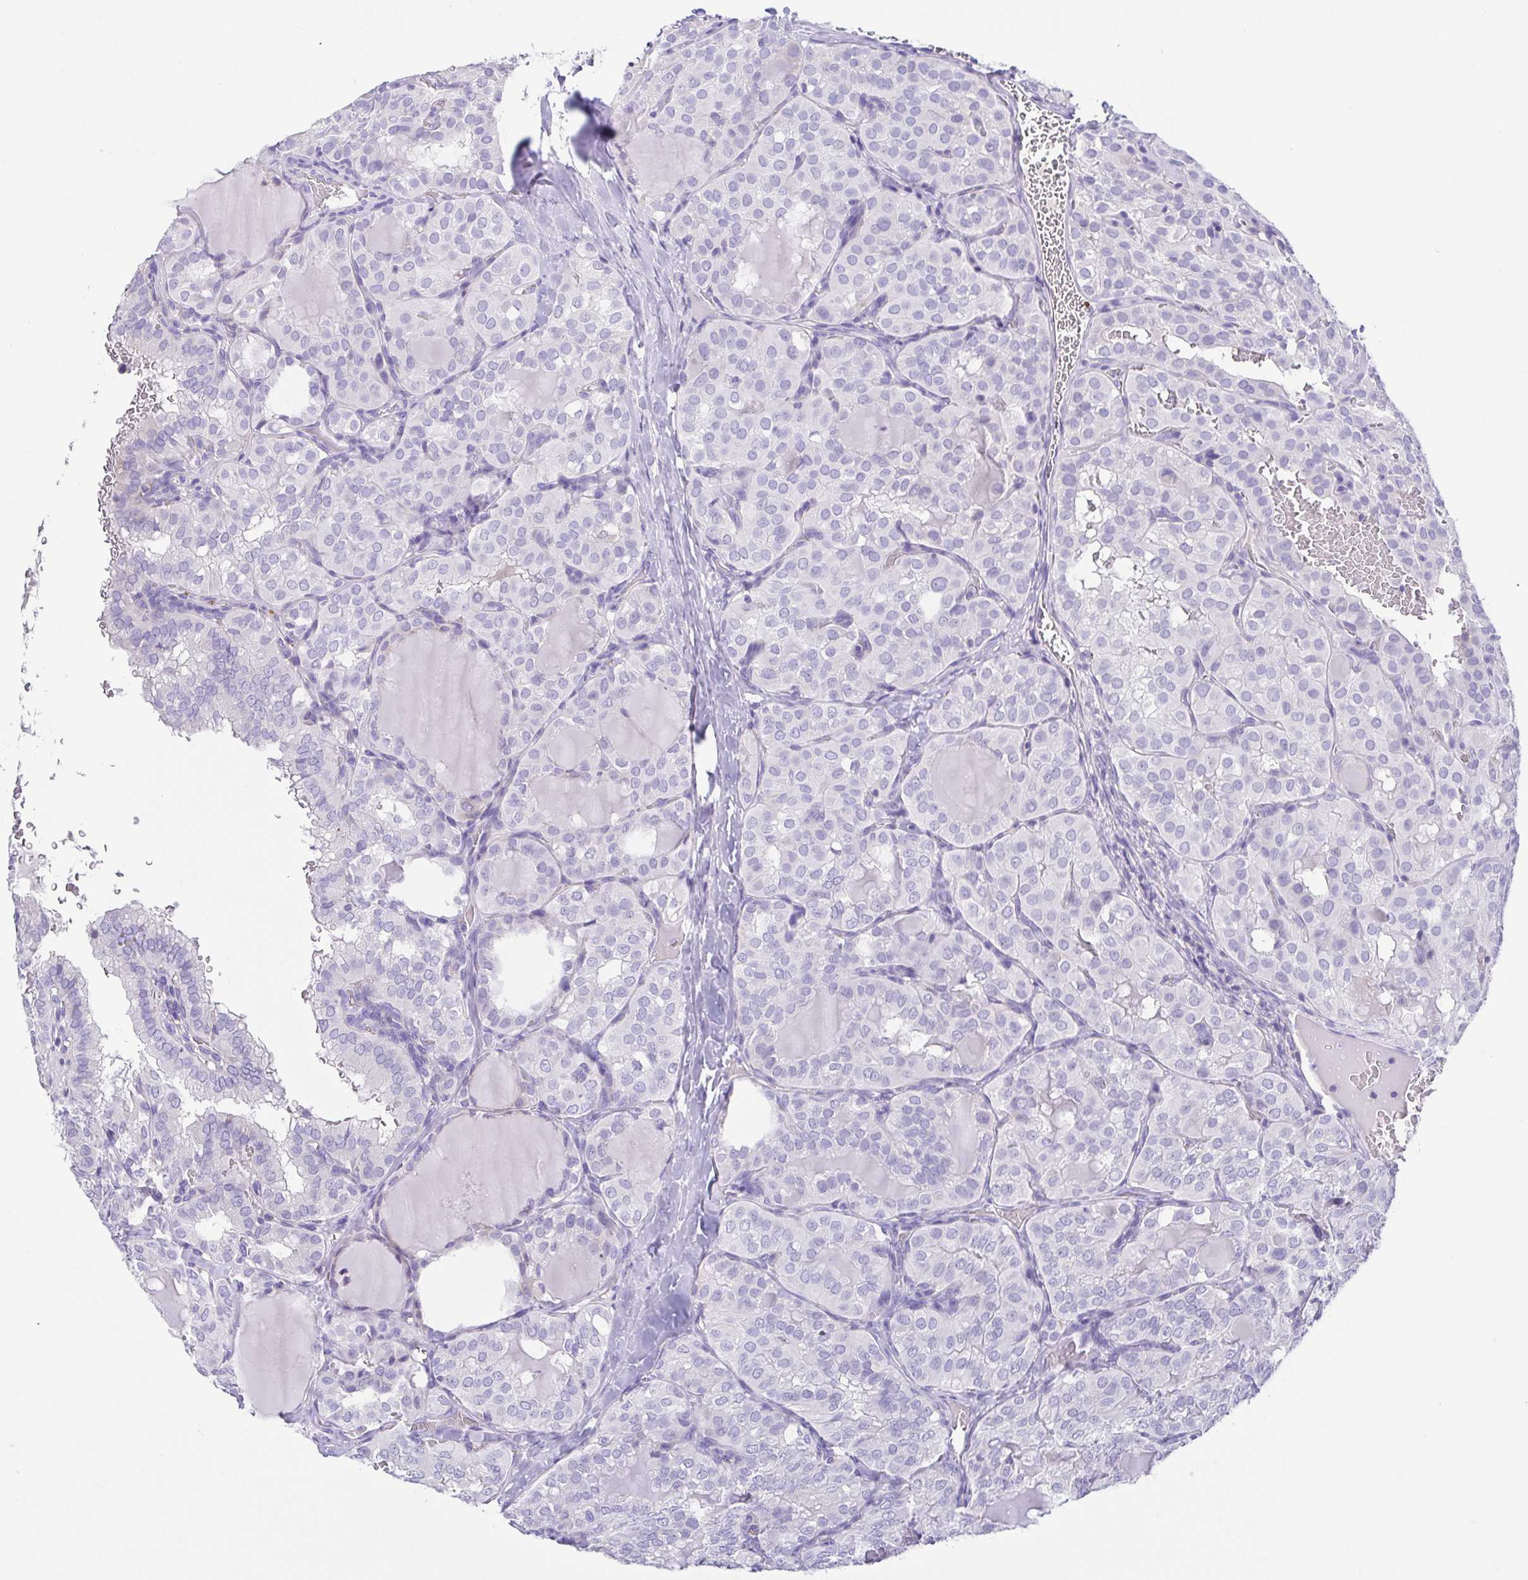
{"staining": {"intensity": "negative", "quantity": "none", "location": "none"}, "tissue": "thyroid cancer", "cell_type": "Tumor cells", "image_type": "cancer", "snomed": [{"axis": "morphology", "description": "Papillary adenocarcinoma, NOS"}, {"axis": "topography", "description": "Thyroid gland"}], "caption": "Immunohistochemistry photomicrograph of human thyroid cancer (papillary adenocarcinoma) stained for a protein (brown), which shows no positivity in tumor cells.", "gene": "ARPP21", "patient": {"sex": "male", "age": 20}}